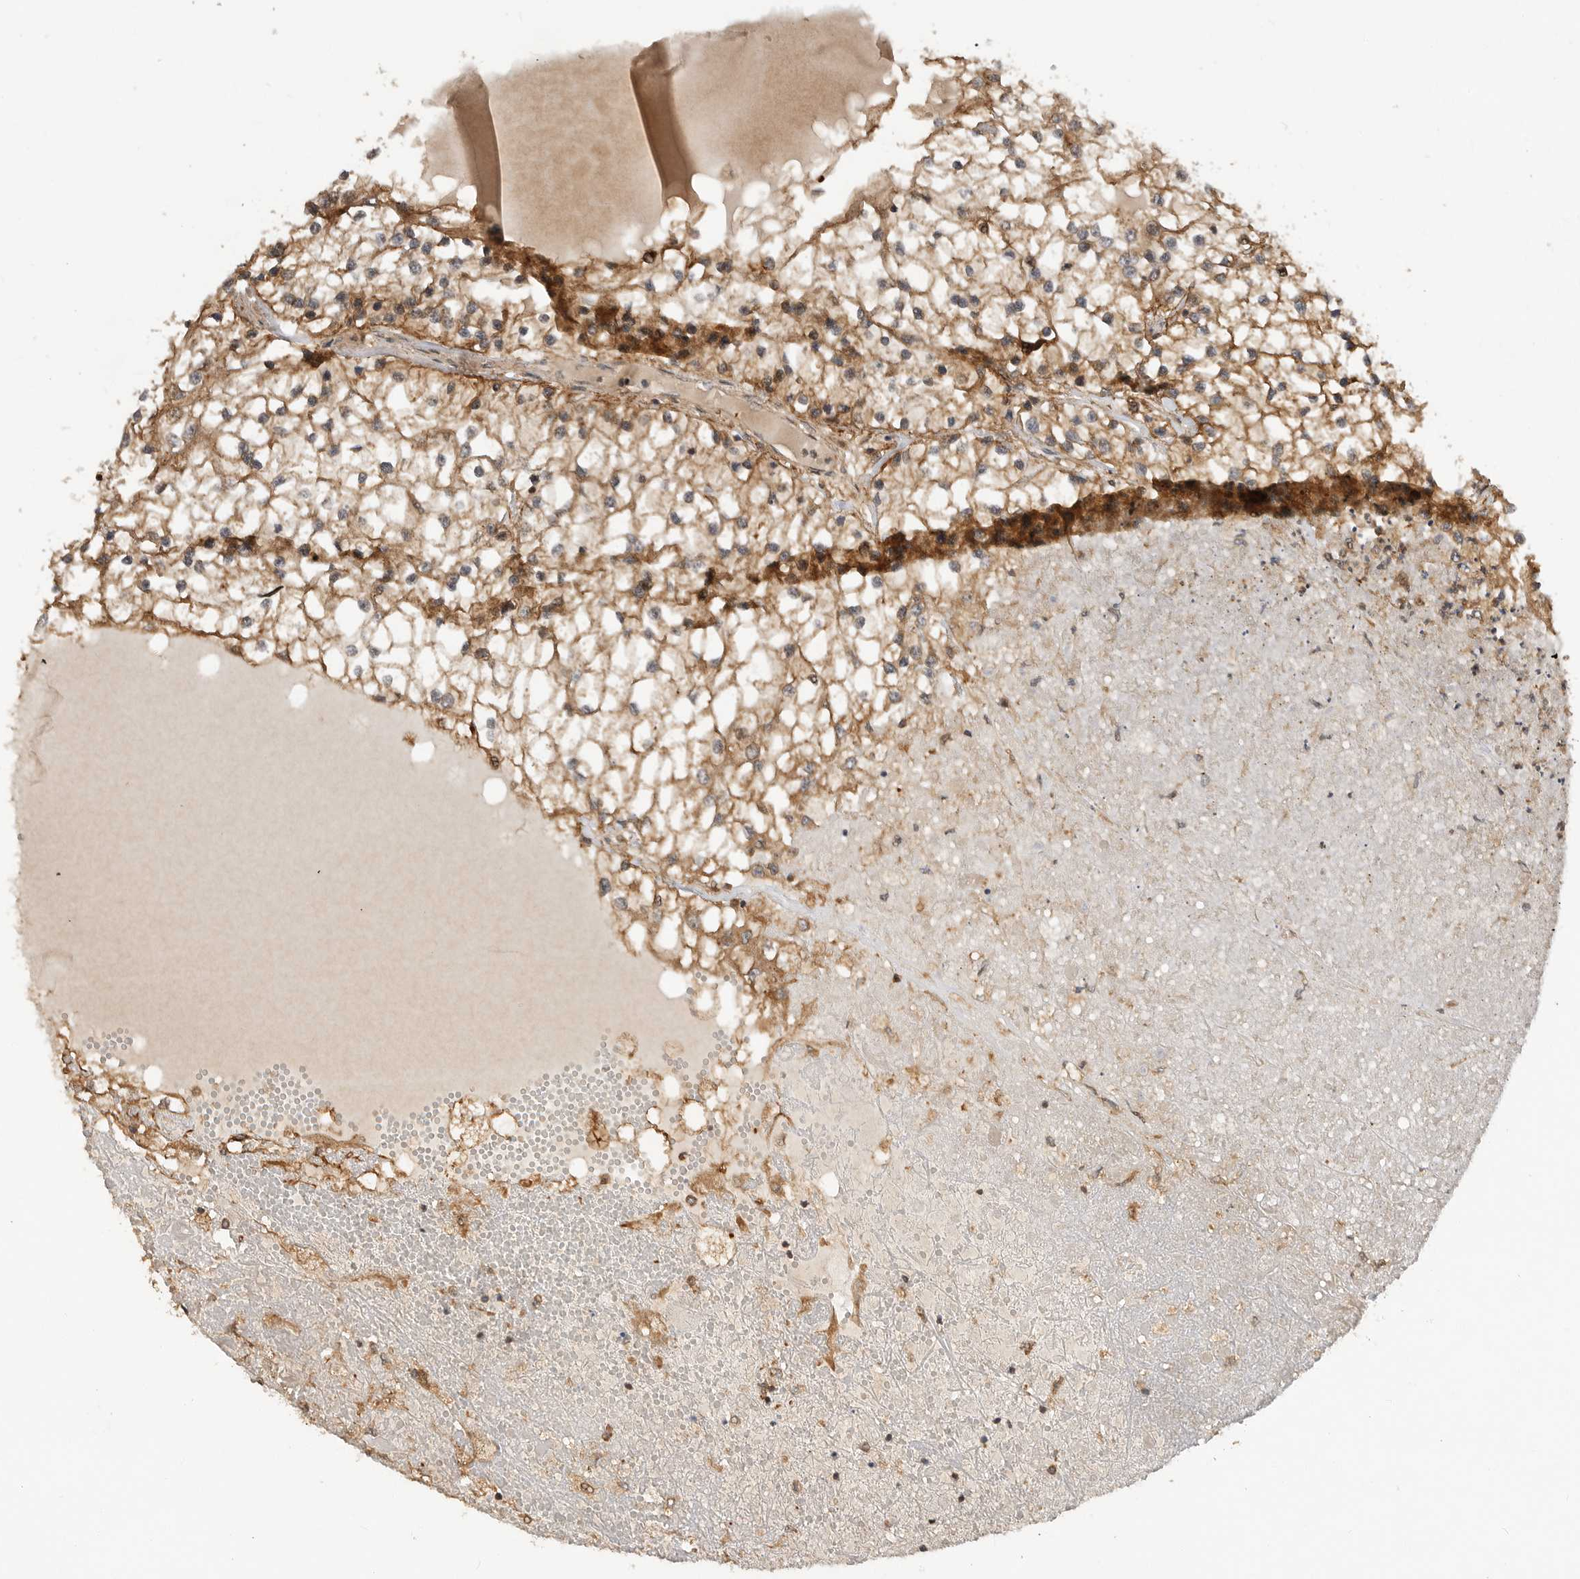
{"staining": {"intensity": "moderate", "quantity": ">75%", "location": "cytoplasmic/membranous"}, "tissue": "renal cancer", "cell_type": "Tumor cells", "image_type": "cancer", "snomed": [{"axis": "morphology", "description": "Adenocarcinoma, NOS"}, {"axis": "topography", "description": "Kidney"}], "caption": "About >75% of tumor cells in renal cancer (adenocarcinoma) reveal moderate cytoplasmic/membranous protein expression as visualized by brown immunohistochemical staining.", "gene": "ADPRS", "patient": {"sex": "male", "age": 68}}